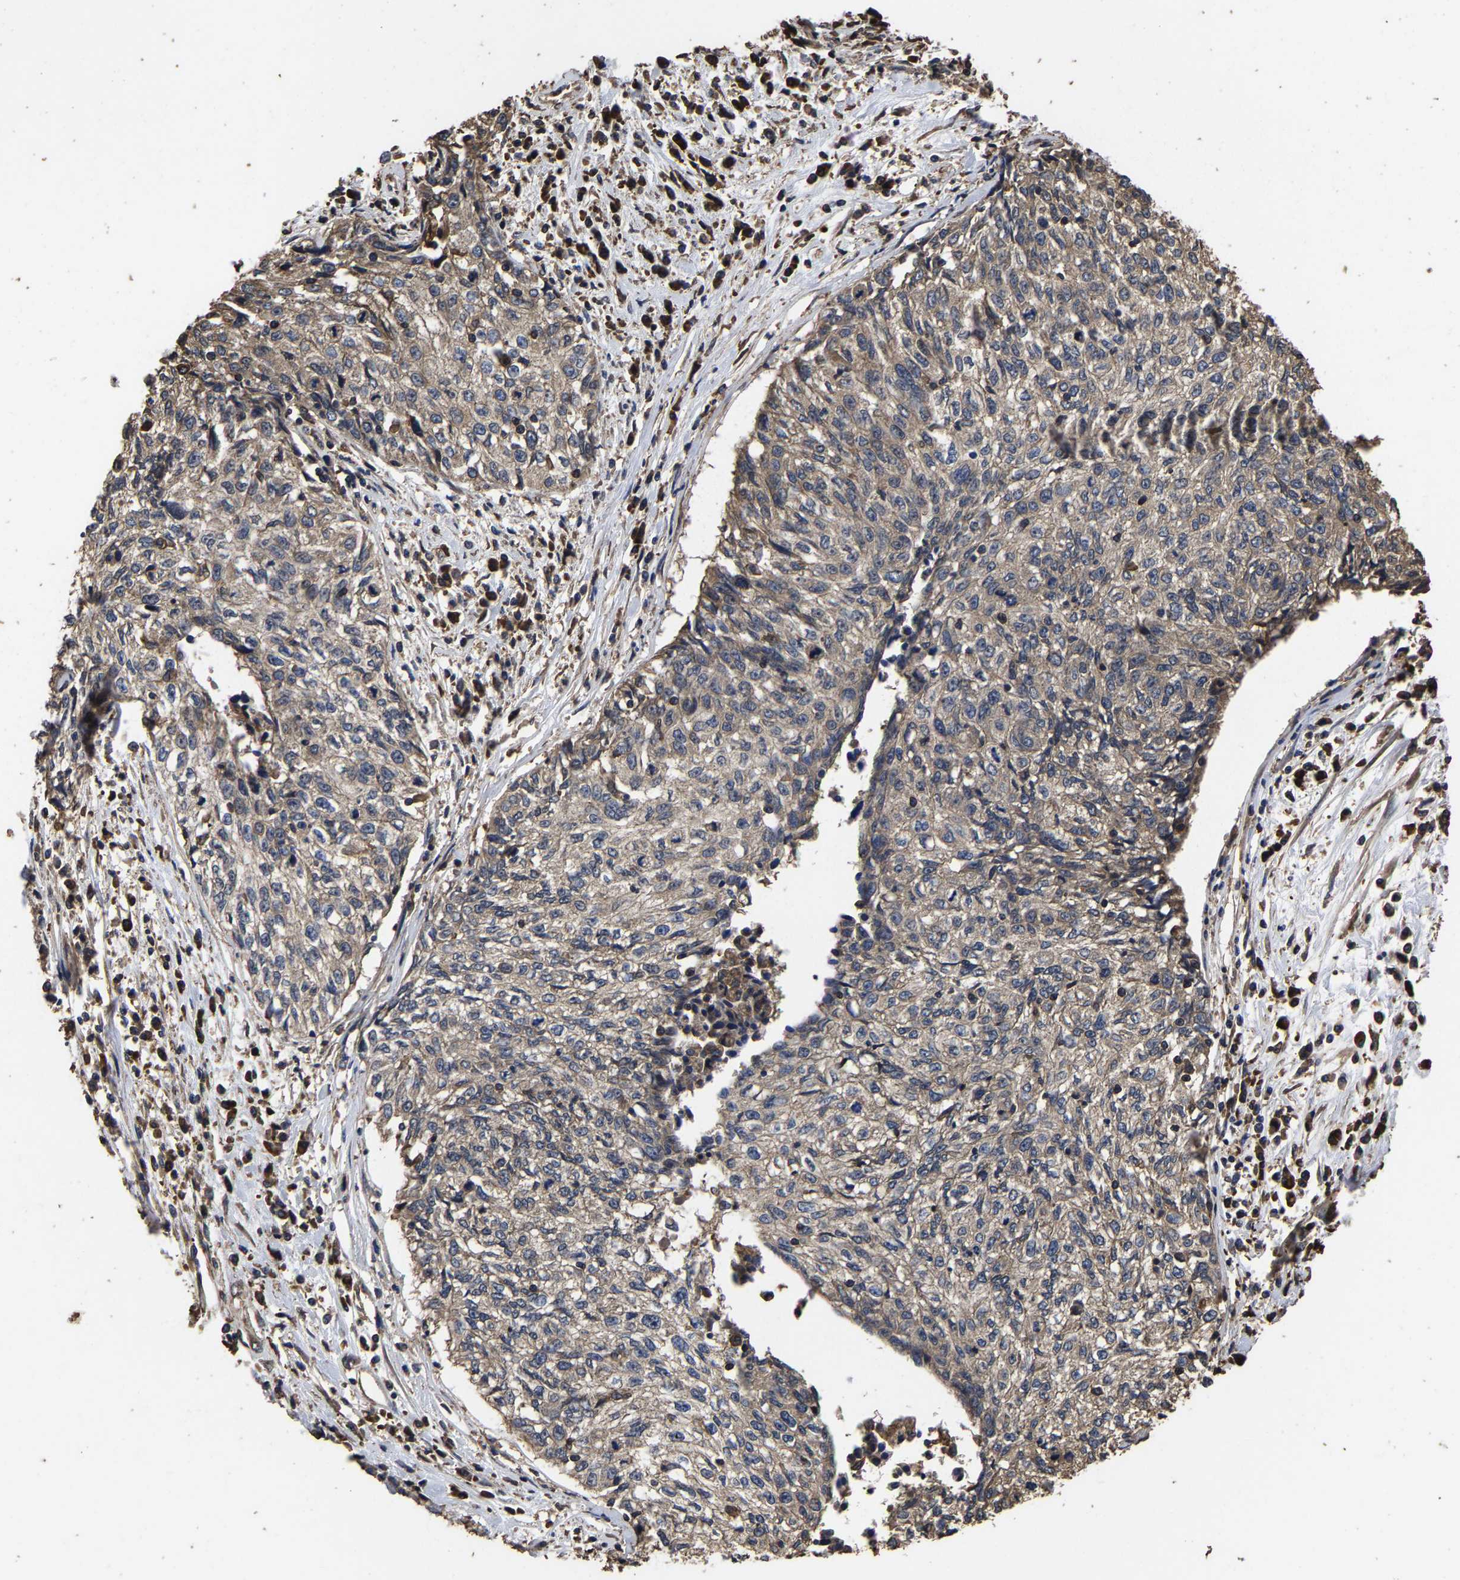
{"staining": {"intensity": "weak", "quantity": "25%-75%", "location": "cytoplasmic/membranous"}, "tissue": "cervical cancer", "cell_type": "Tumor cells", "image_type": "cancer", "snomed": [{"axis": "morphology", "description": "Squamous cell carcinoma, NOS"}, {"axis": "topography", "description": "Cervix"}], "caption": "Protein staining of cervical cancer tissue reveals weak cytoplasmic/membranous expression in approximately 25%-75% of tumor cells. The protein of interest is stained brown, and the nuclei are stained in blue (DAB (3,3'-diaminobenzidine) IHC with brightfield microscopy, high magnification).", "gene": "ITCH", "patient": {"sex": "female", "age": 57}}